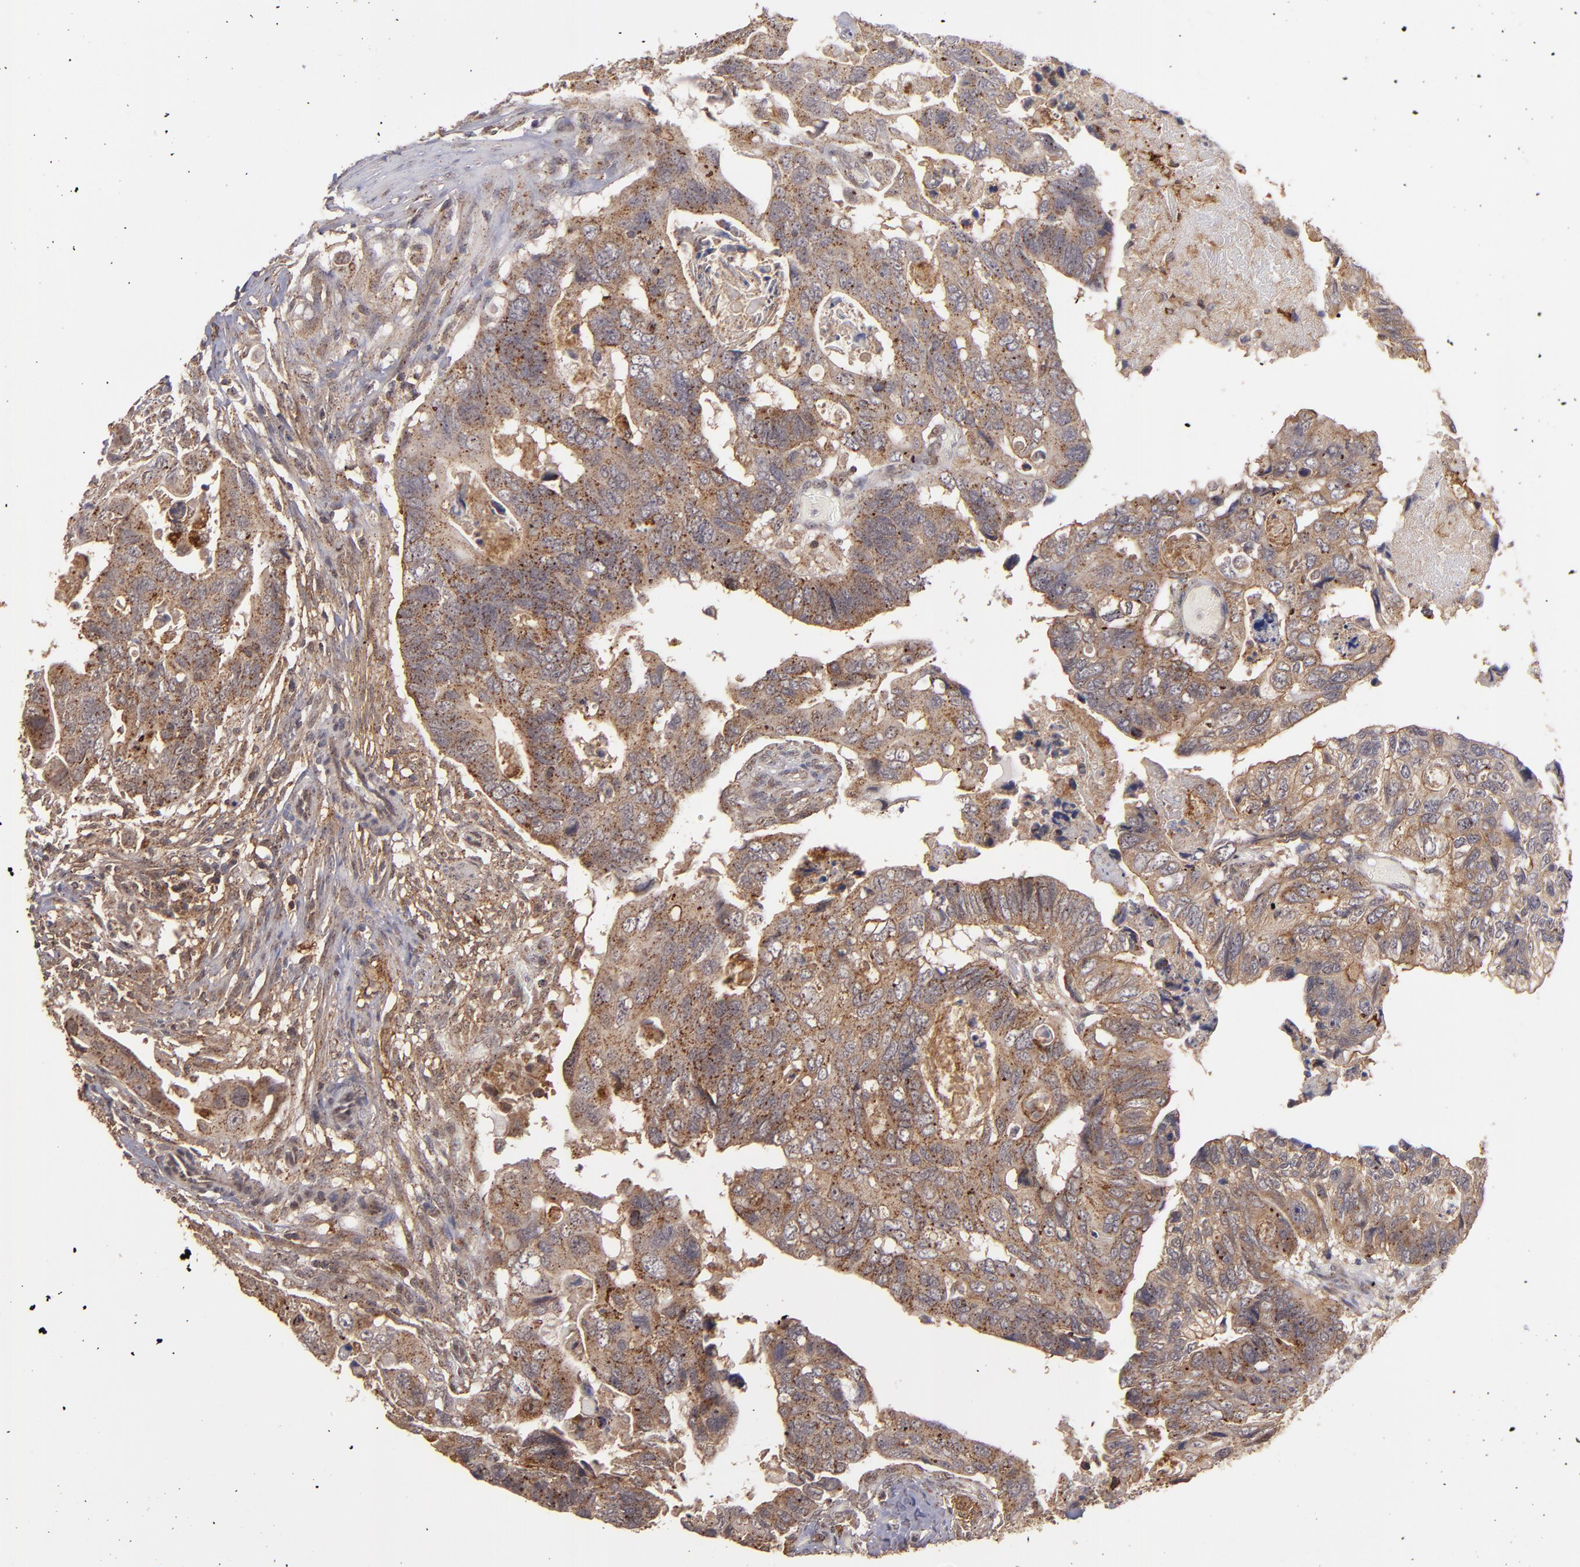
{"staining": {"intensity": "moderate", "quantity": ">75%", "location": "cytoplasmic/membranous"}, "tissue": "colorectal cancer", "cell_type": "Tumor cells", "image_type": "cancer", "snomed": [{"axis": "morphology", "description": "Adenocarcinoma, NOS"}, {"axis": "topography", "description": "Rectum"}], "caption": "An image of colorectal cancer stained for a protein exhibits moderate cytoplasmic/membranous brown staining in tumor cells. The staining was performed using DAB, with brown indicating positive protein expression. Nuclei are stained blue with hematoxylin.", "gene": "ZFYVE1", "patient": {"sex": "male", "age": 53}}